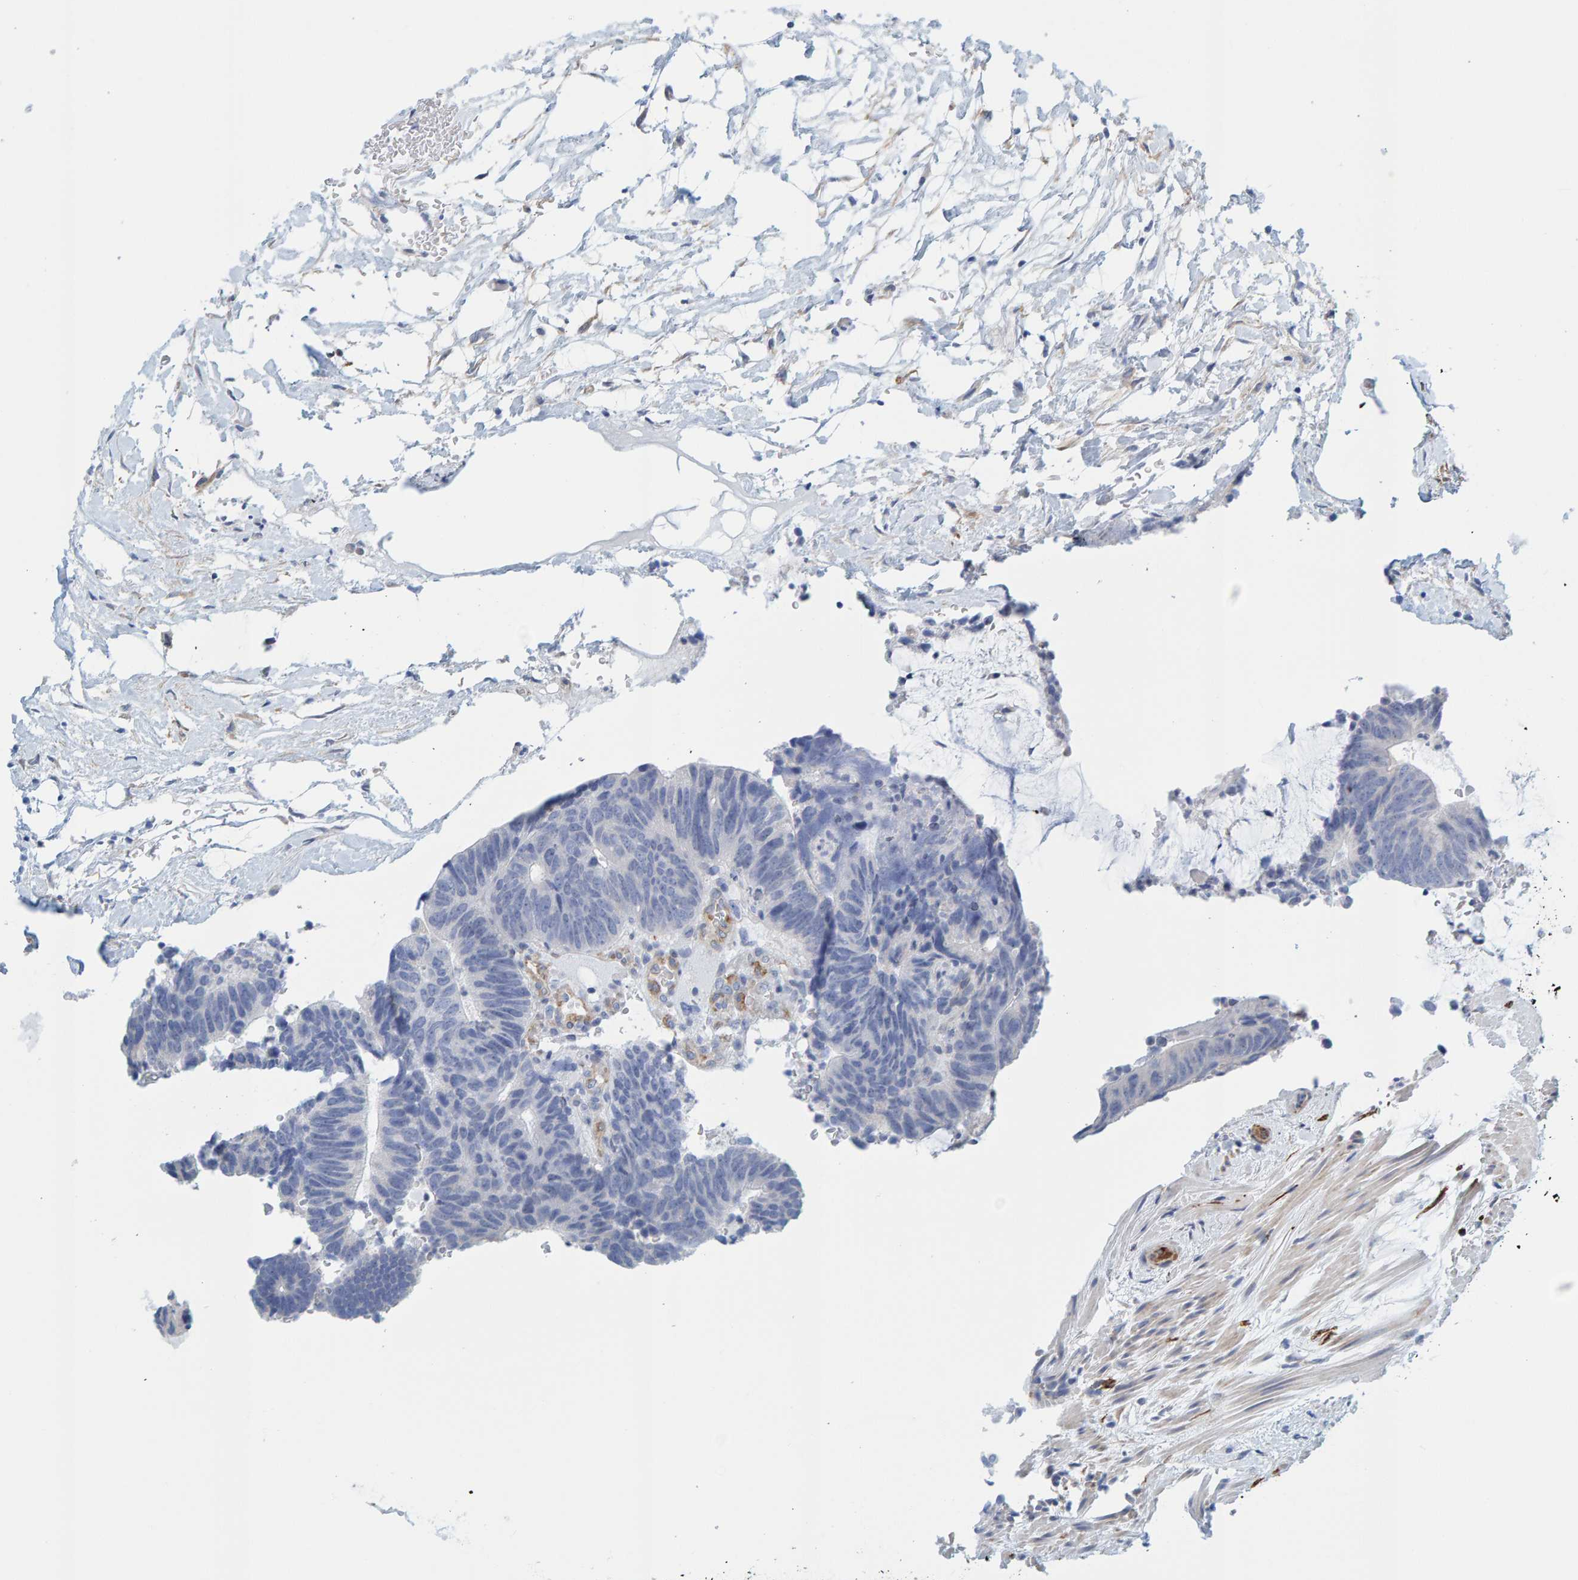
{"staining": {"intensity": "negative", "quantity": "none", "location": "none"}, "tissue": "colorectal cancer", "cell_type": "Tumor cells", "image_type": "cancer", "snomed": [{"axis": "morphology", "description": "Adenocarcinoma, NOS"}, {"axis": "topography", "description": "Colon"}], "caption": "Colorectal adenocarcinoma was stained to show a protein in brown. There is no significant staining in tumor cells.", "gene": "MAP1B", "patient": {"sex": "male", "age": 56}}